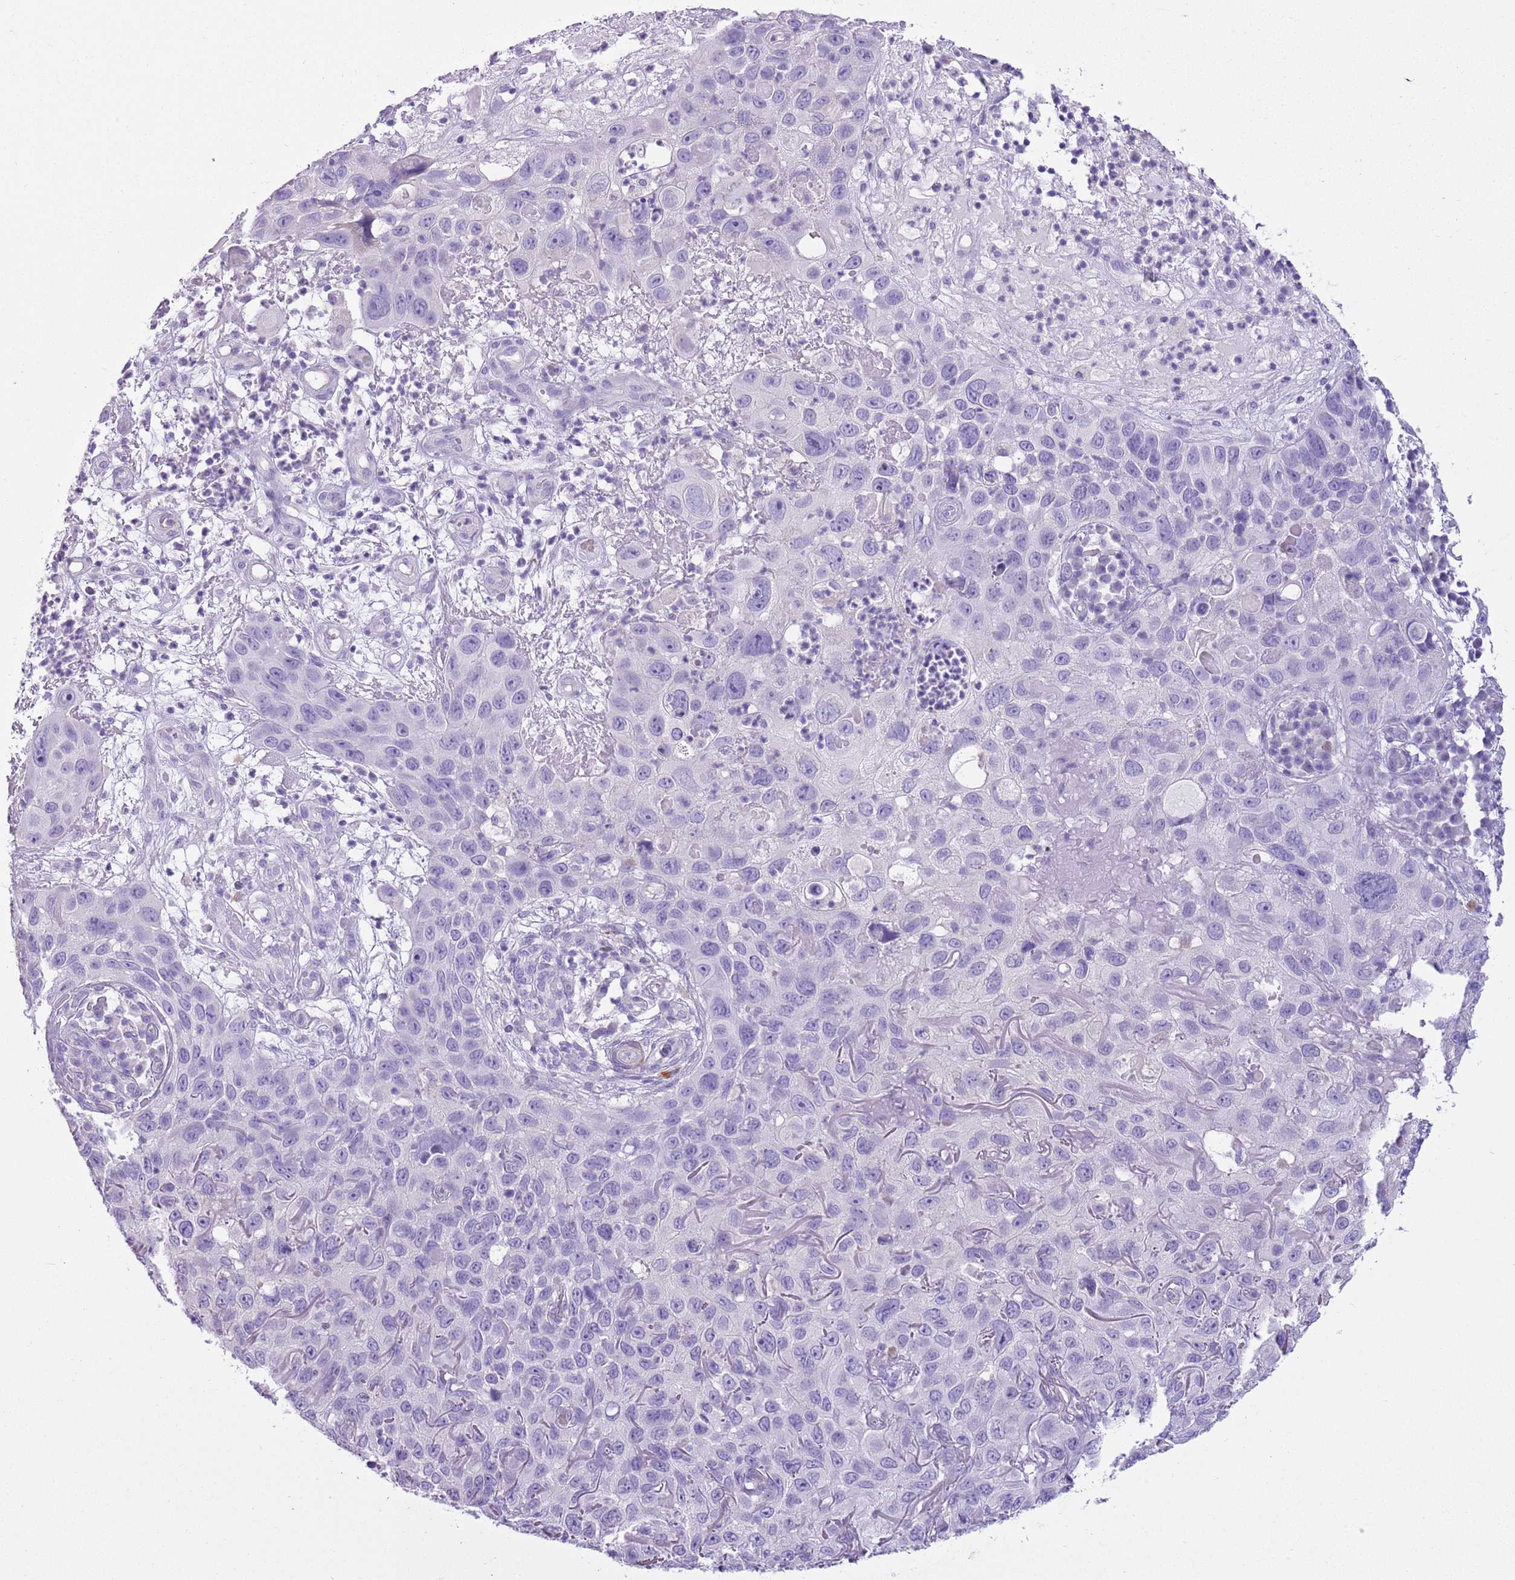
{"staining": {"intensity": "negative", "quantity": "none", "location": "none"}, "tissue": "skin cancer", "cell_type": "Tumor cells", "image_type": "cancer", "snomed": [{"axis": "morphology", "description": "Squamous cell carcinoma in situ, NOS"}, {"axis": "morphology", "description": "Squamous cell carcinoma, NOS"}, {"axis": "topography", "description": "Skin"}], "caption": "Skin cancer (squamous cell carcinoma in situ) stained for a protein using IHC demonstrates no expression tumor cells.", "gene": "SLC7A14", "patient": {"sex": "male", "age": 93}}